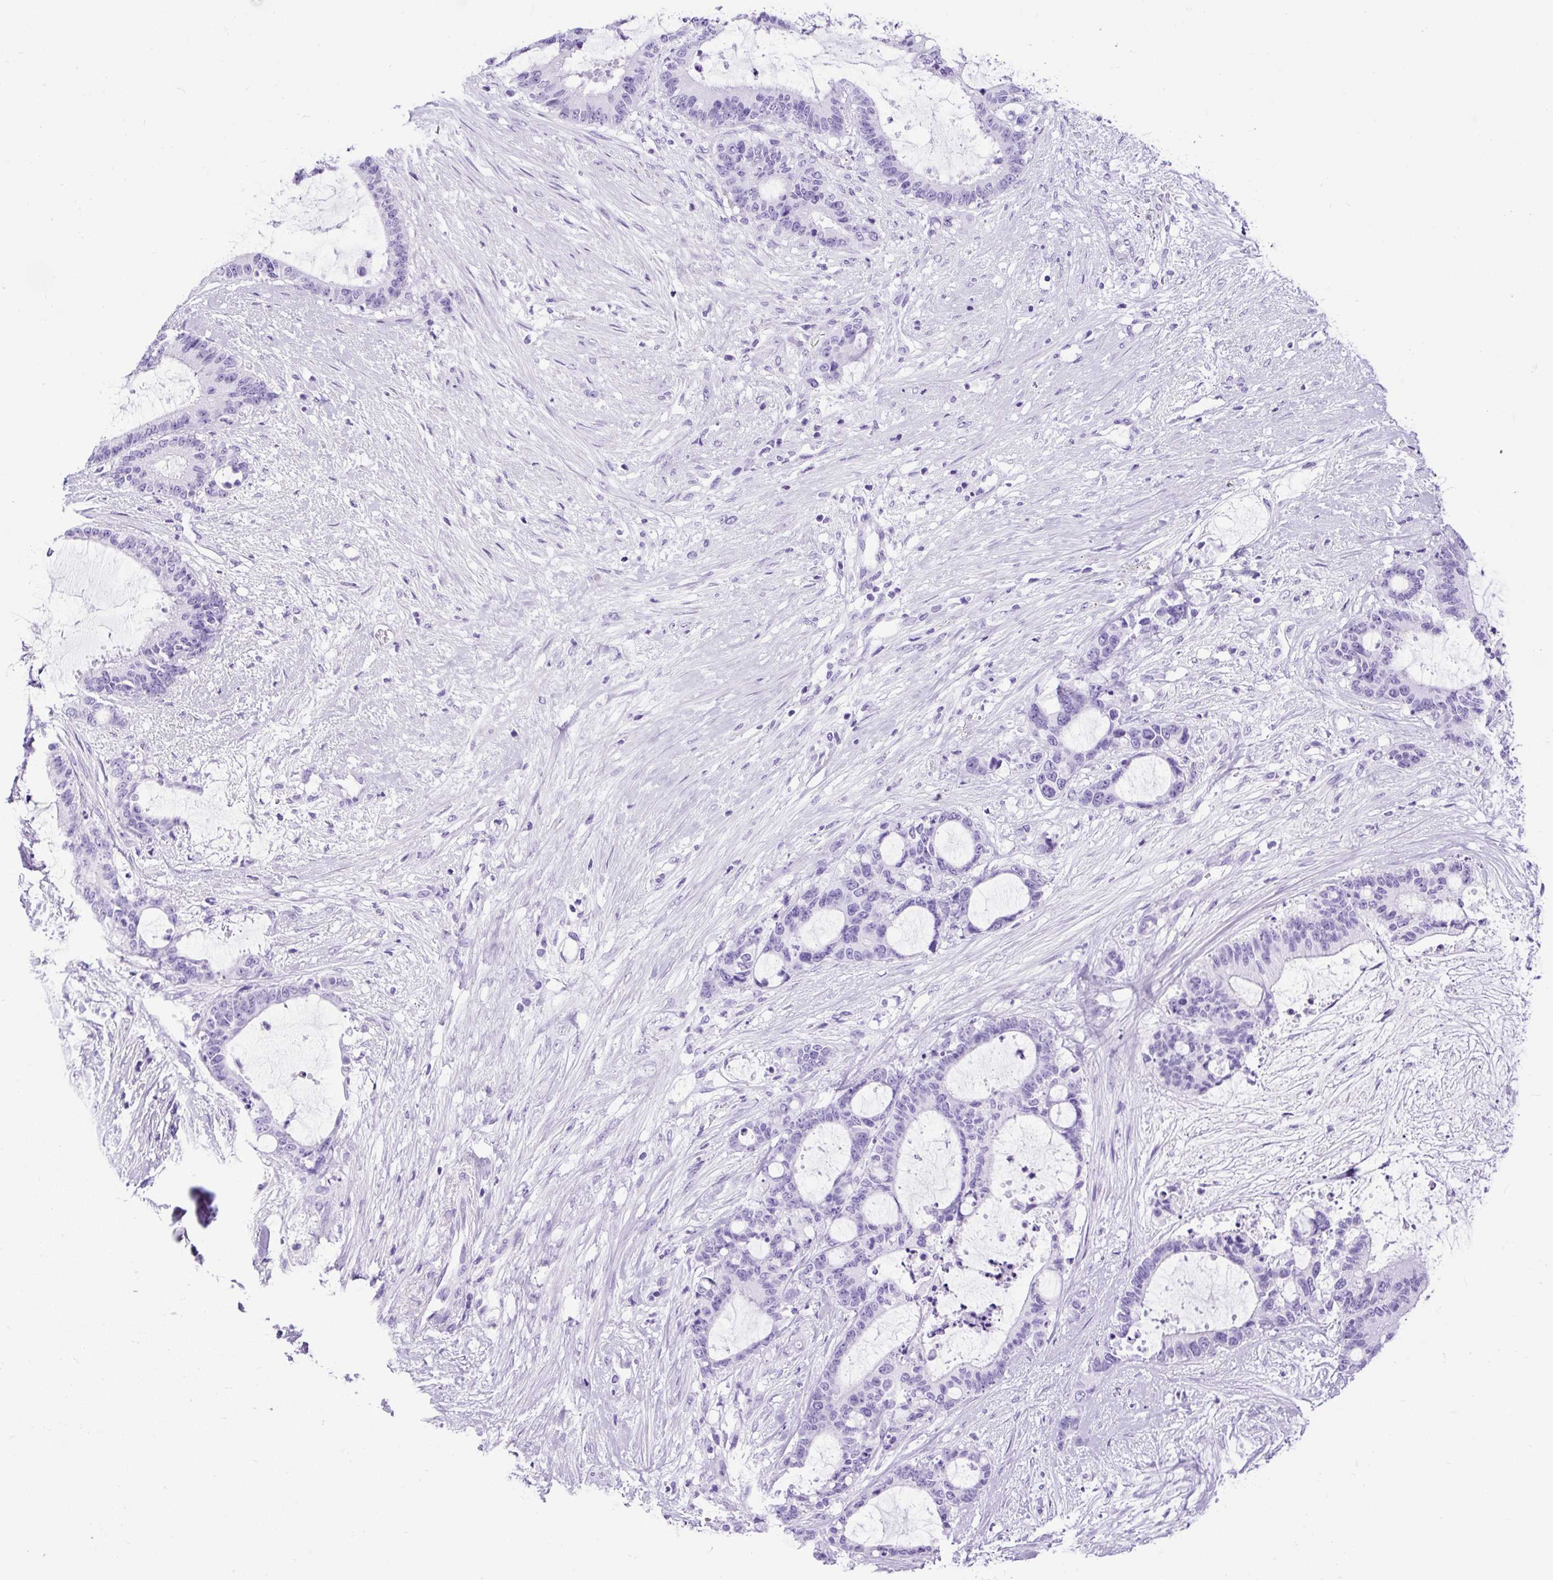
{"staining": {"intensity": "negative", "quantity": "none", "location": "none"}, "tissue": "liver cancer", "cell_type": "Tumor cells", "image_type": "cancer", "snomed": [{"axis": "morphology", "description": "Normal tissue, NOS"}, {"axis": "morphology", "description": "Cholangiocarcinoma"}, {"axis": "topography", "description": "Liver"}, {"axis": "topography", "description": "Peripheral nerve tissue"}], "caption": "A histopathology image of liver cancer stained for a protein reveals no brown staining in tumor cells. Nuclei are stained in blue.", "gene": "CEL", "patient": {"sex": "female", "age": 73}}